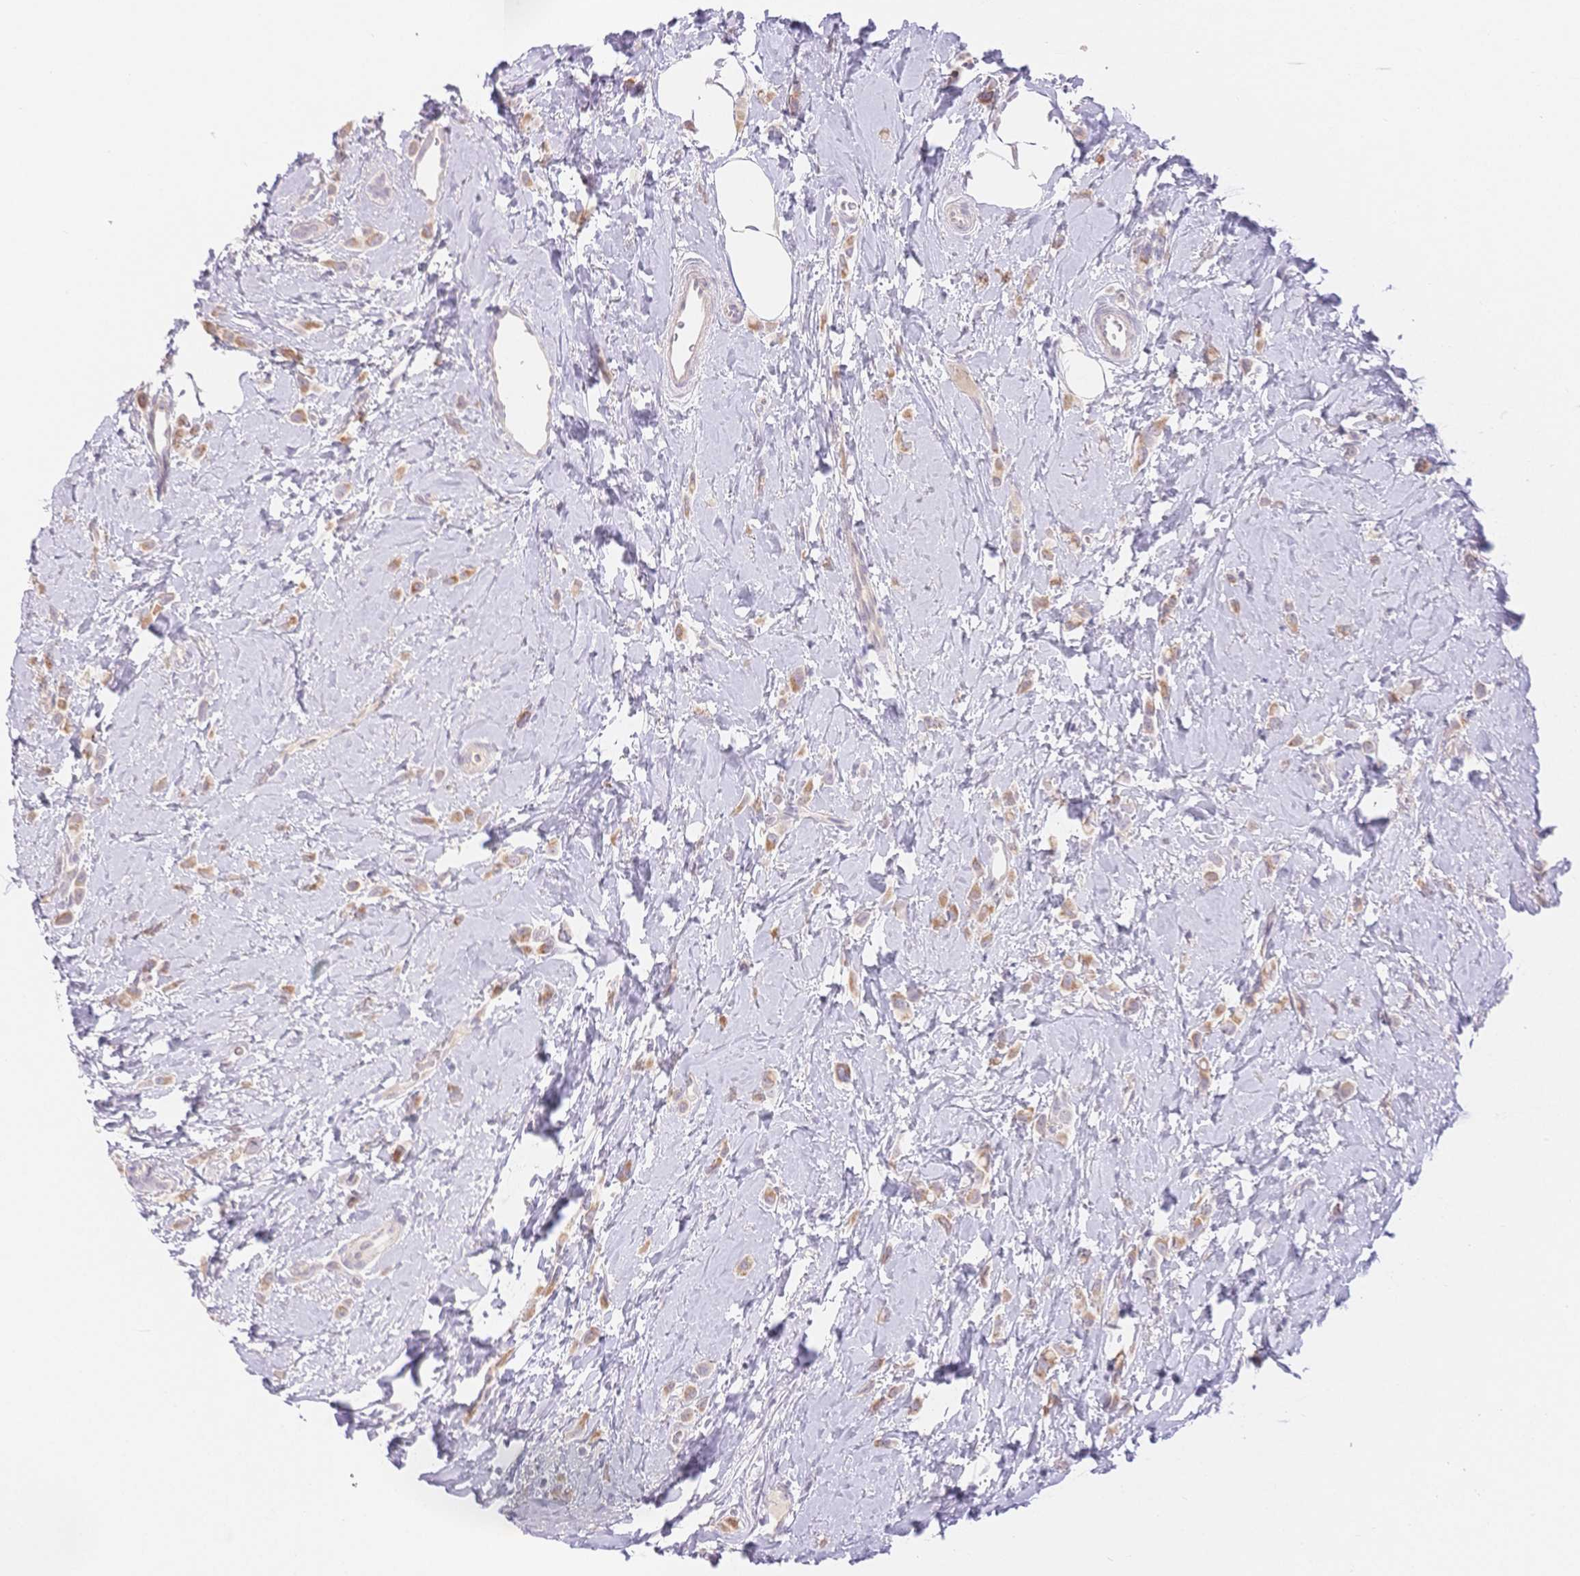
{"staining": {"intensity": "moderate", "quantity": ">75%", "location": "cytoplasmic/membranous"}, "tissue": "breast cancer", "cell_type": "Tumor cells", "image_type": "cancer", "snomed": [{"axis": "morphology", "description": "Lobular carcinoma"}, {"axis": "topography", "description": "Breast"}], "caption": "High-power microscopy captured an immunohistochemistry image of breast lobular carcinoma, revealing moderate cytoplasmic/membranous expression in approximately >75% of tumor cells.", "gene": "SUV39H2", "patient": {"sex": "female", "age": 66}}